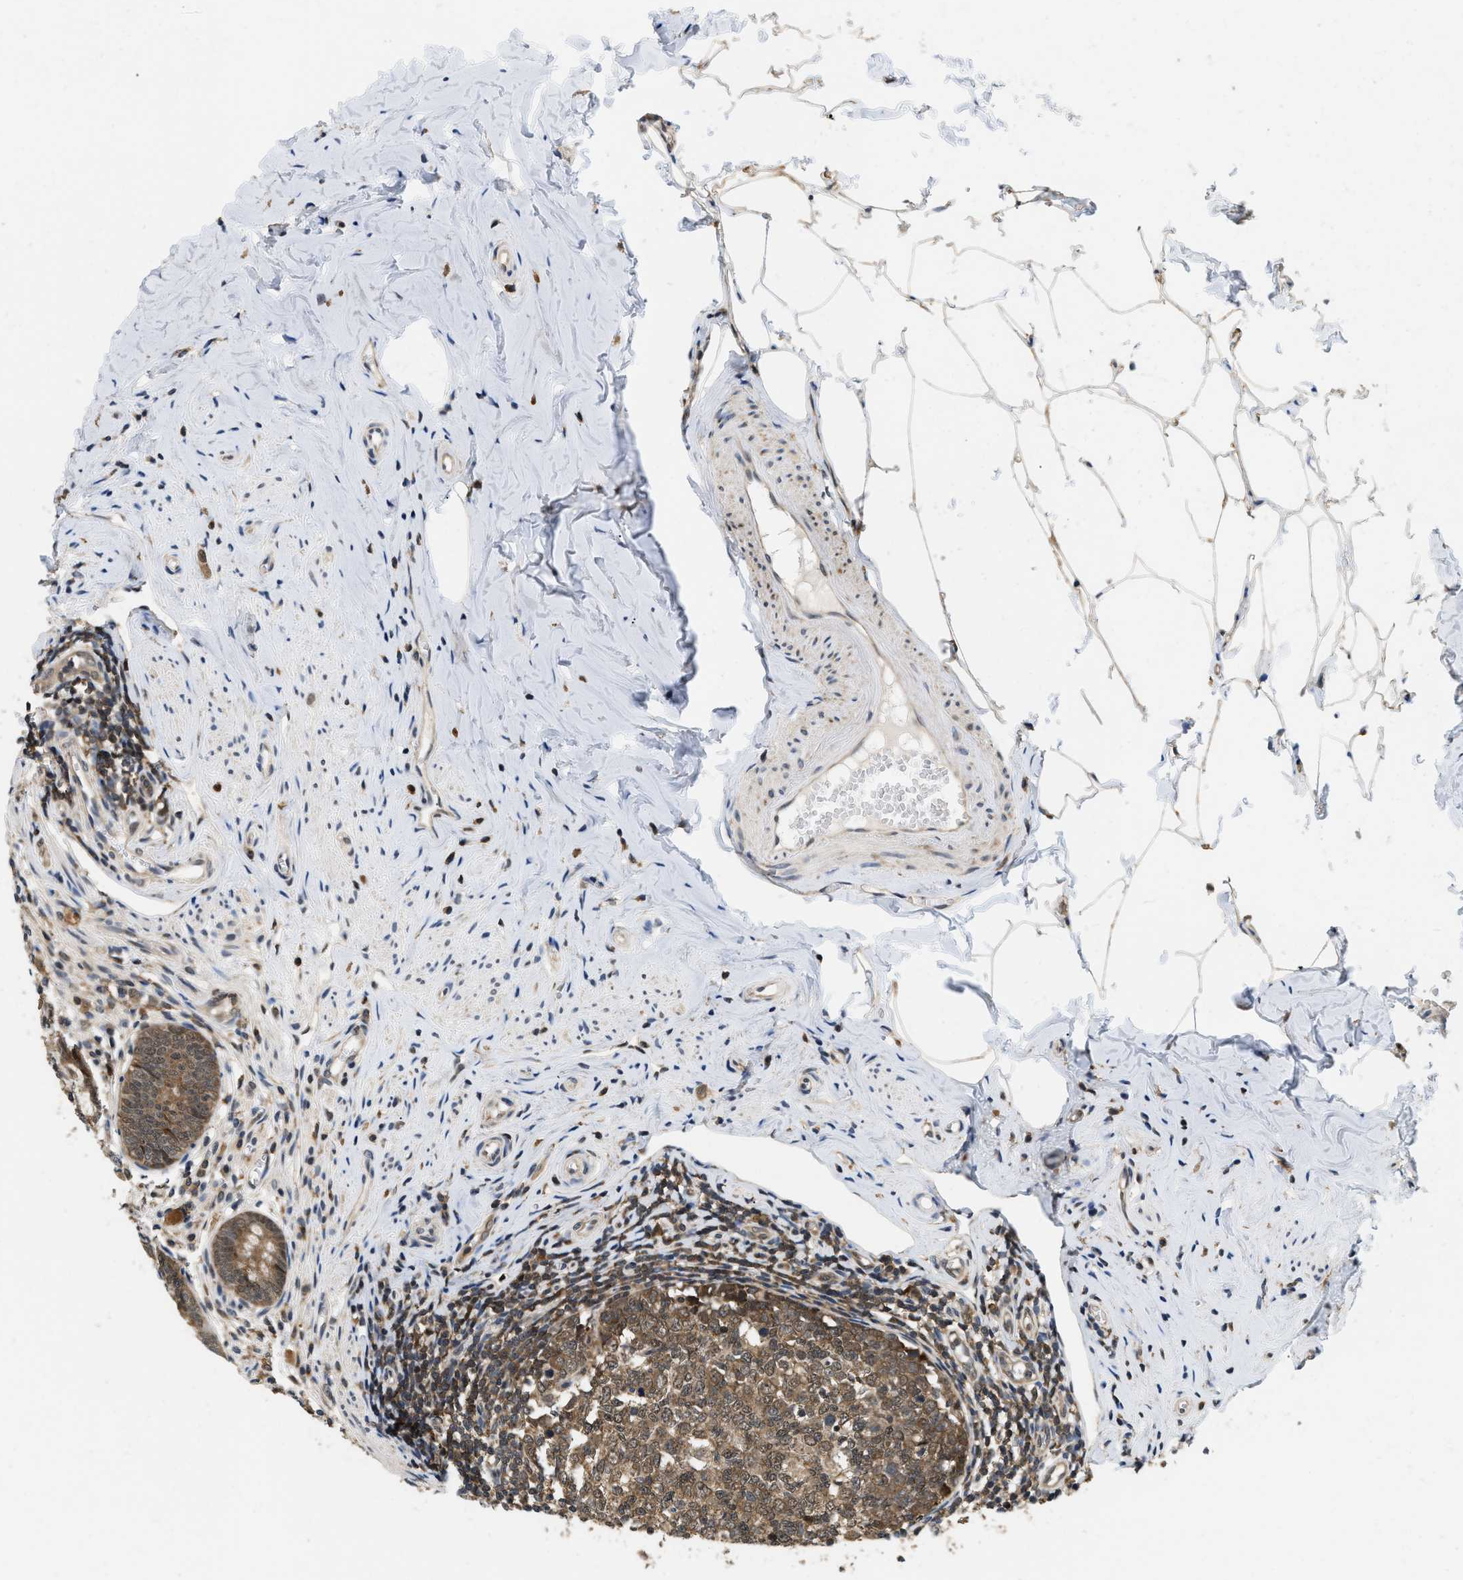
{"staining": {"intensity": "moderate", "quantity": ">75%", "location": "cytoplasmic/membranous"}, "tissue": "appendix", "cell_type": "Glandular cells", "image_type": "normal", "snomed": [{"axis": "morphology", "description": "Normal tissue, NOS"}, {"axis": "topography", "description": "Appendix"}], "caption": "Unremarkable appendix was stained to show a protein in brown. There is medium levels of moderate cytoplasmic/membranous expression in about >75% of glandular cells.", "gene": "ATF7IP", "patient": {"sex": "male", "age": 56}}